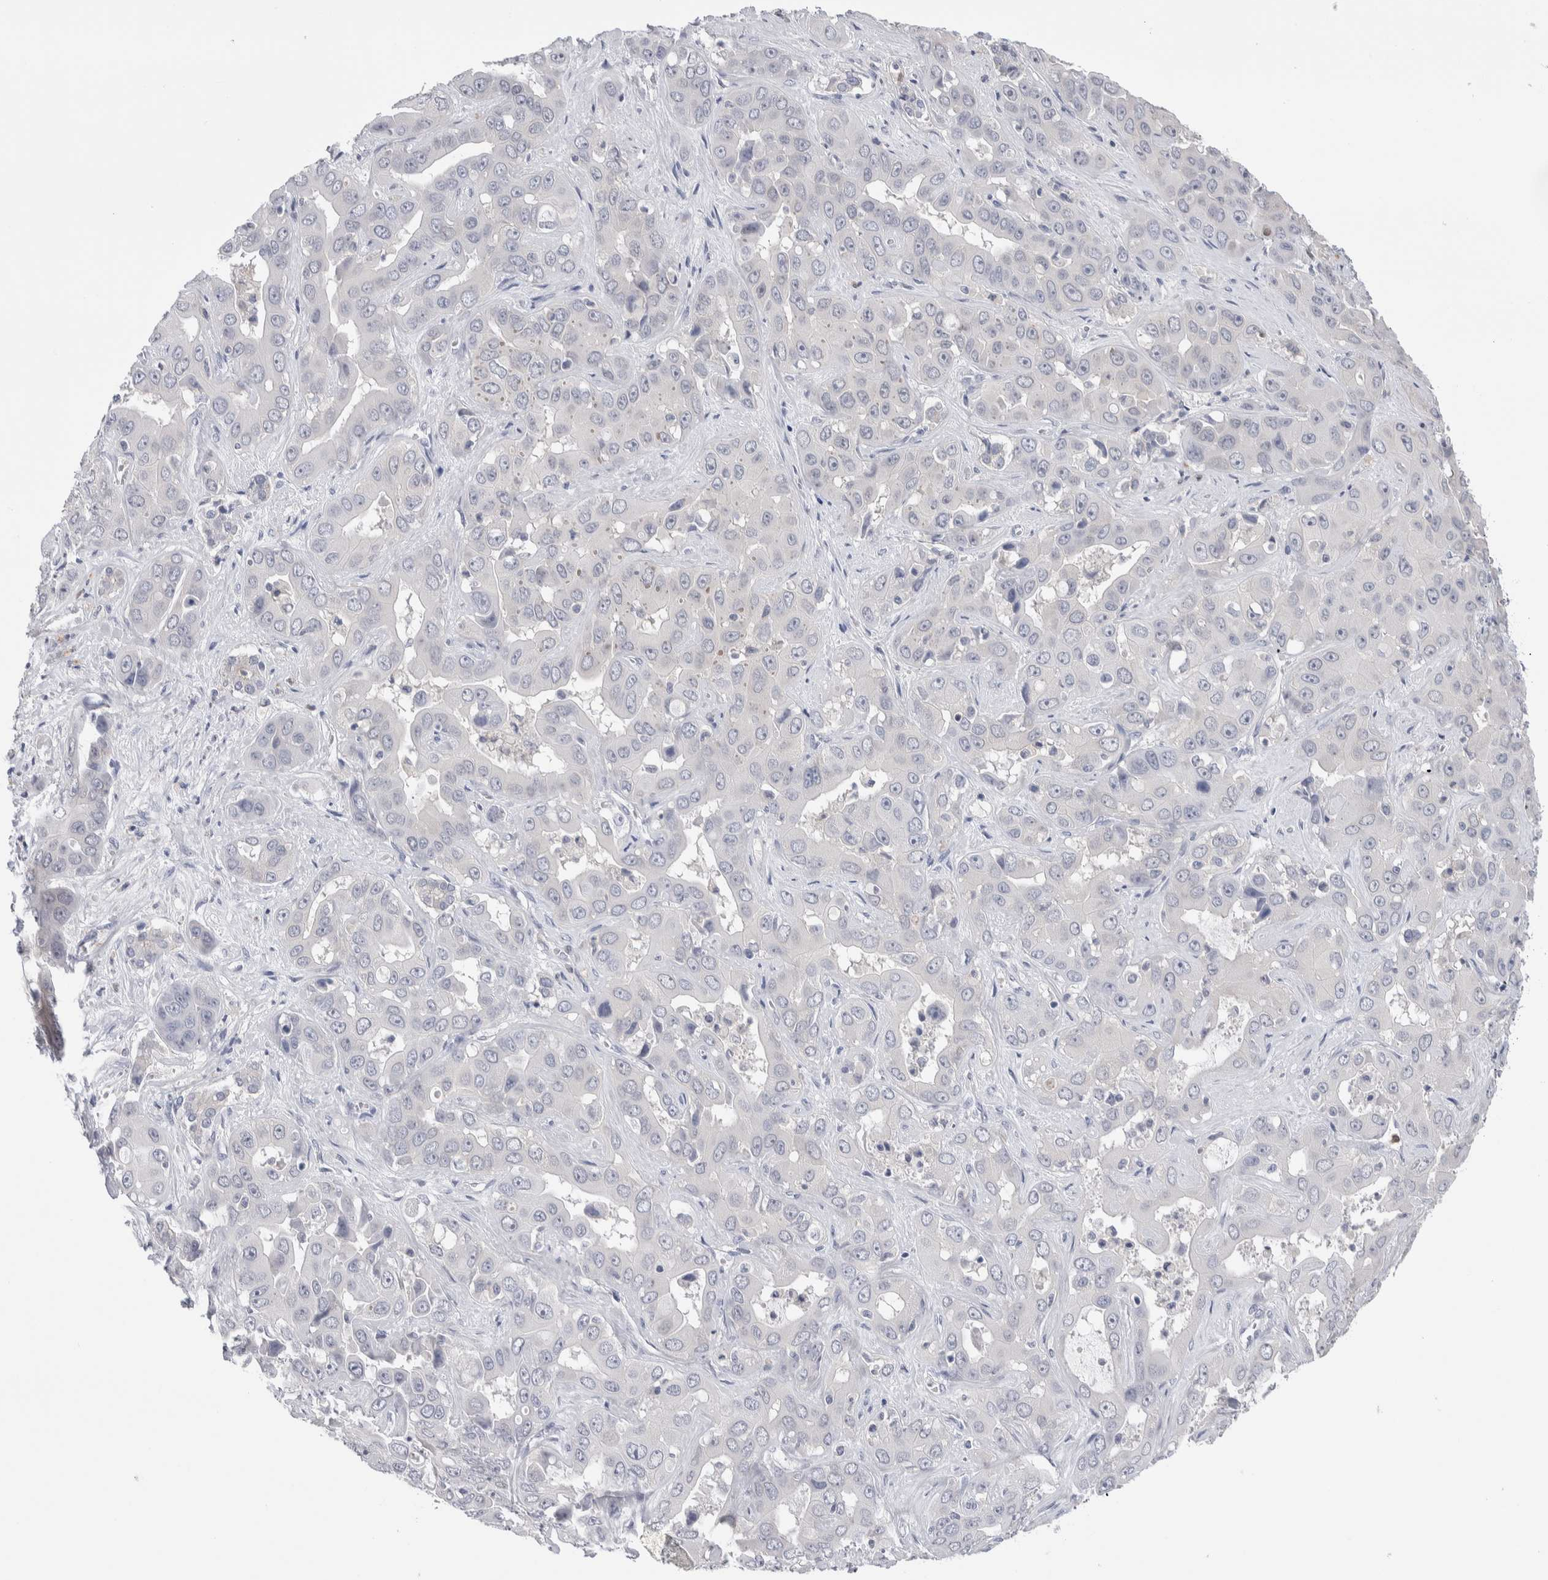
{"staining": {"intensity": "negative", "quantity": "none", "location": "none"}, "tissue": "liver cancer", "cell_type": "Tumor cells", "image_type": "cancer", "snomed": [{"axis": "morphology", "description": "Cholangiocarcinoma"}, {"axis": "topography", "description": "Liver"}], "caption": "The micrograph displays no staining of tumor cells in cholangiocarcinoma (liver). (DAB (3,3'-diaminobenzidine) immunohistochemistry with hematoxylin counter stain).", "gene": "LURAP1L", "patient": {"sex": "female", "age": 52}}